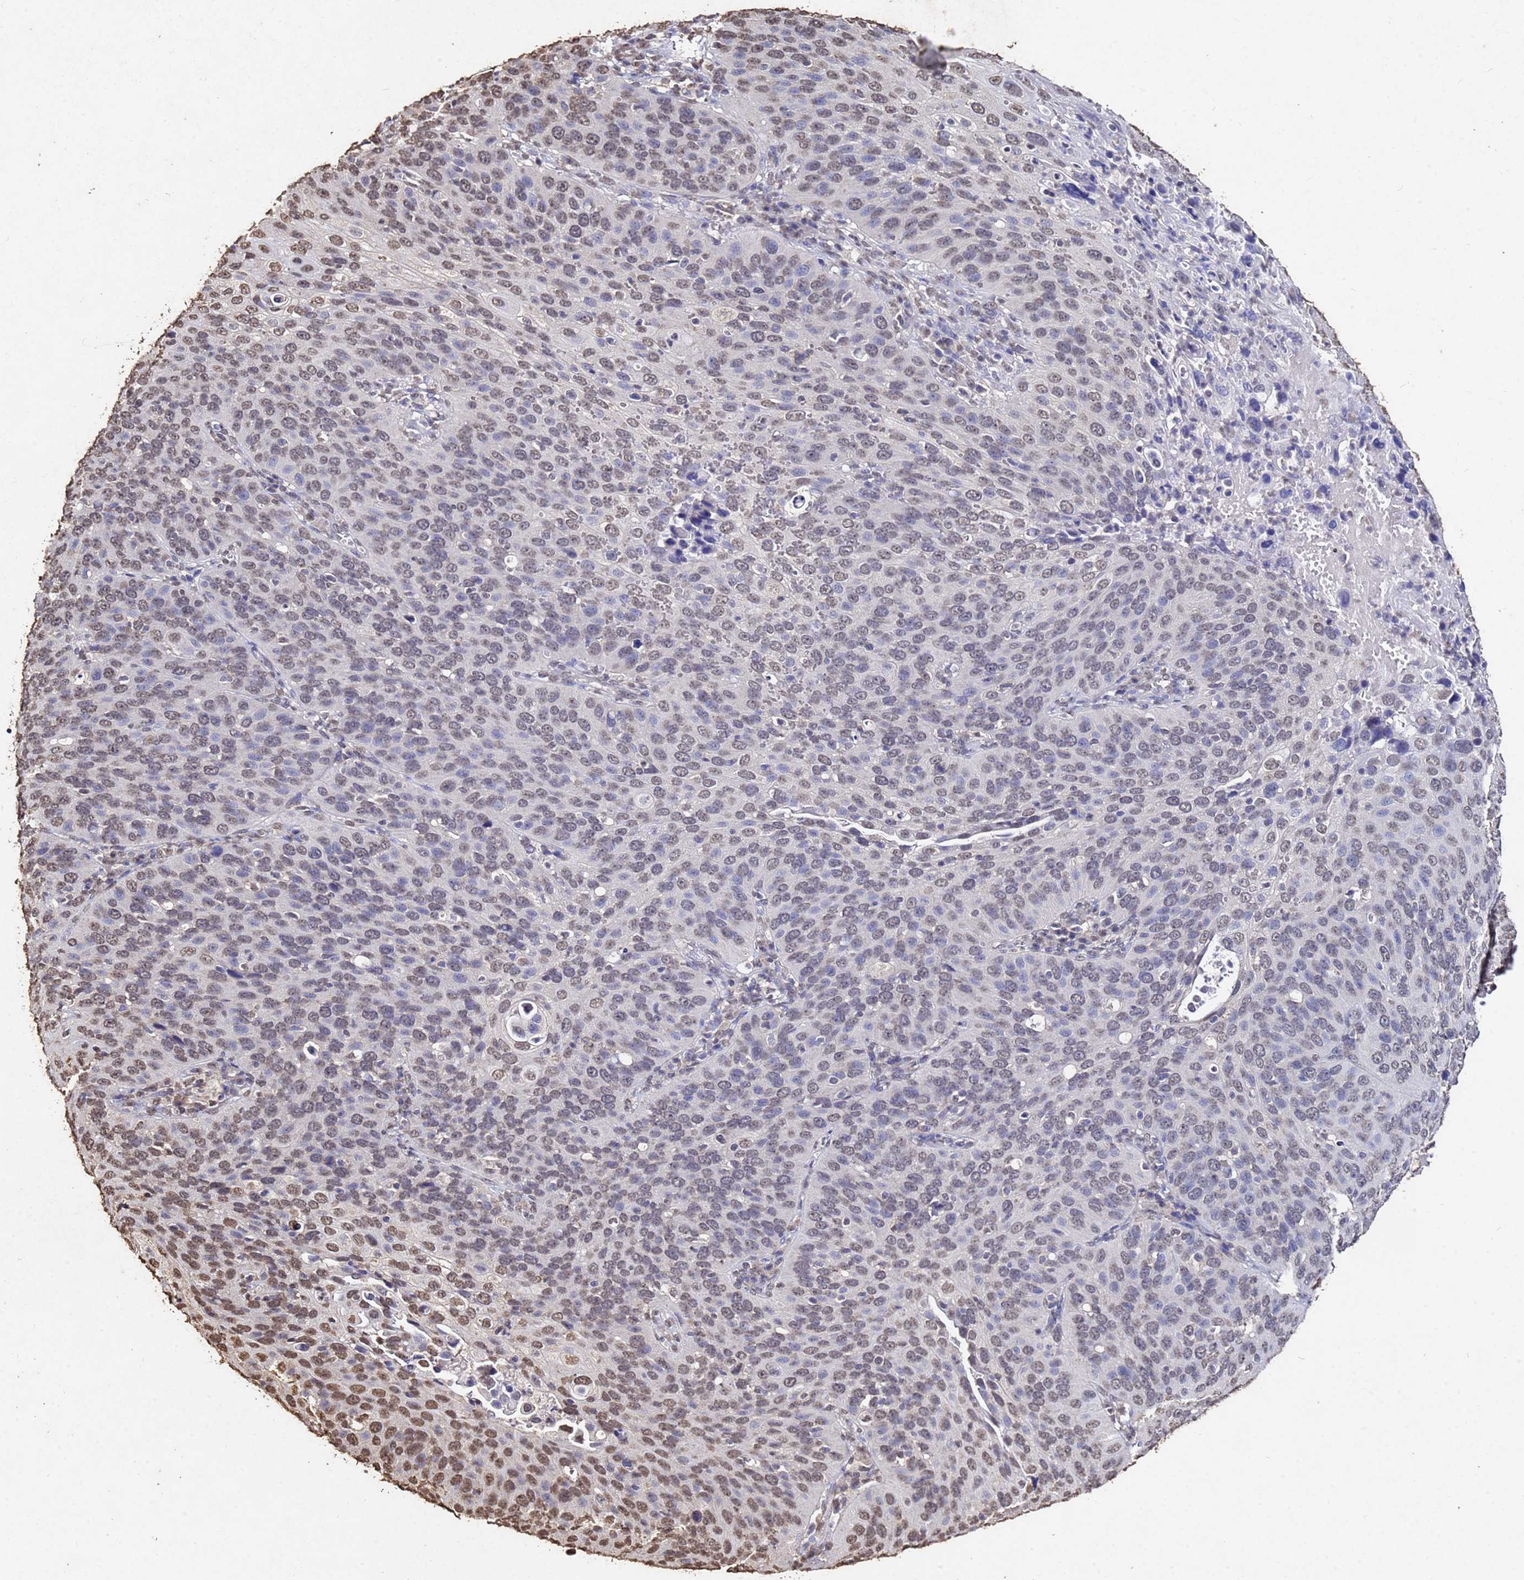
{"staining": {"intensity": "moderate", "quantity": "25%-75%", "location": "nuclear"}, "tissue": "cervical cancer", "cell_type": "Tumor cells", "image_type": "cancer", "snomed": [{"axis": "morphology", "description": "Squamous cell carcinoma, NOS"}, {"axis": "topography", "description": "Cervix"}], "caption": "Protein staining of cervical squamous cell carcinoma tissue shows moderate nuclear positivity in approximately 25%-75% of tumor cells.", "gene": "MYOCD", "patient": {"sex": "female", "age": 36}}